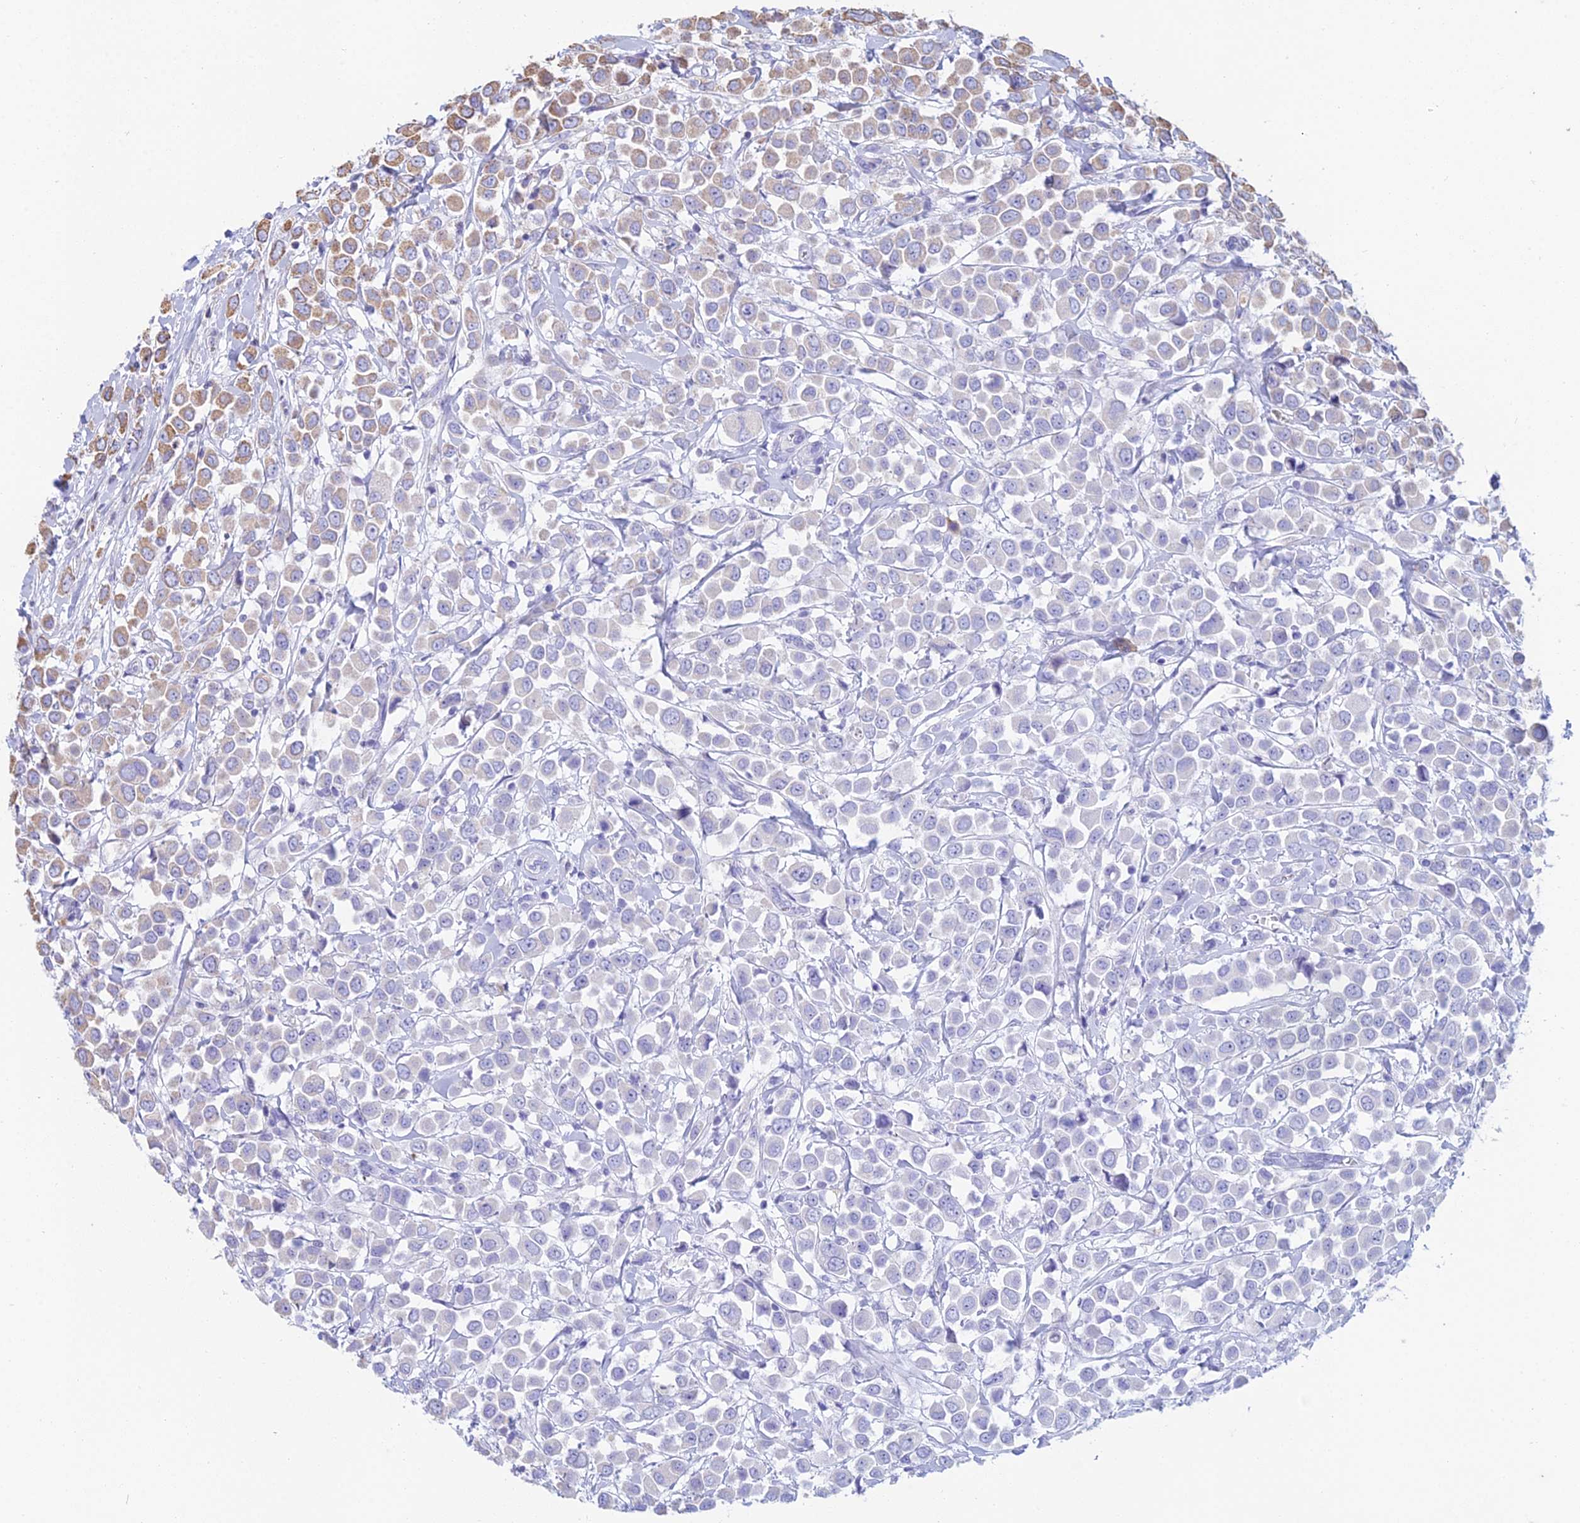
{"staining": {"intensity": "moderate", "quantity": "<25%", "location": "cytoplasmic/membranous"}, "tissue": "breast cancer", "cell_type": "Tumor cells", "image_type": "cancer", "snomed": [{"axis": "morphology", "description": "Duct carcinoma"}, {"axis": "topography", "description": "Breast"}], "caption": "DAB (3,3'-diaminobenzidine) immunohistochemical staining of human breast cancer (intraductal carcinoma) reveals moderate cytoplasmic/membranous protein expression in approximately <25% of tumor cells.", "gene": "OR2W3", "patient": {"sex": "female", "age": 61}}